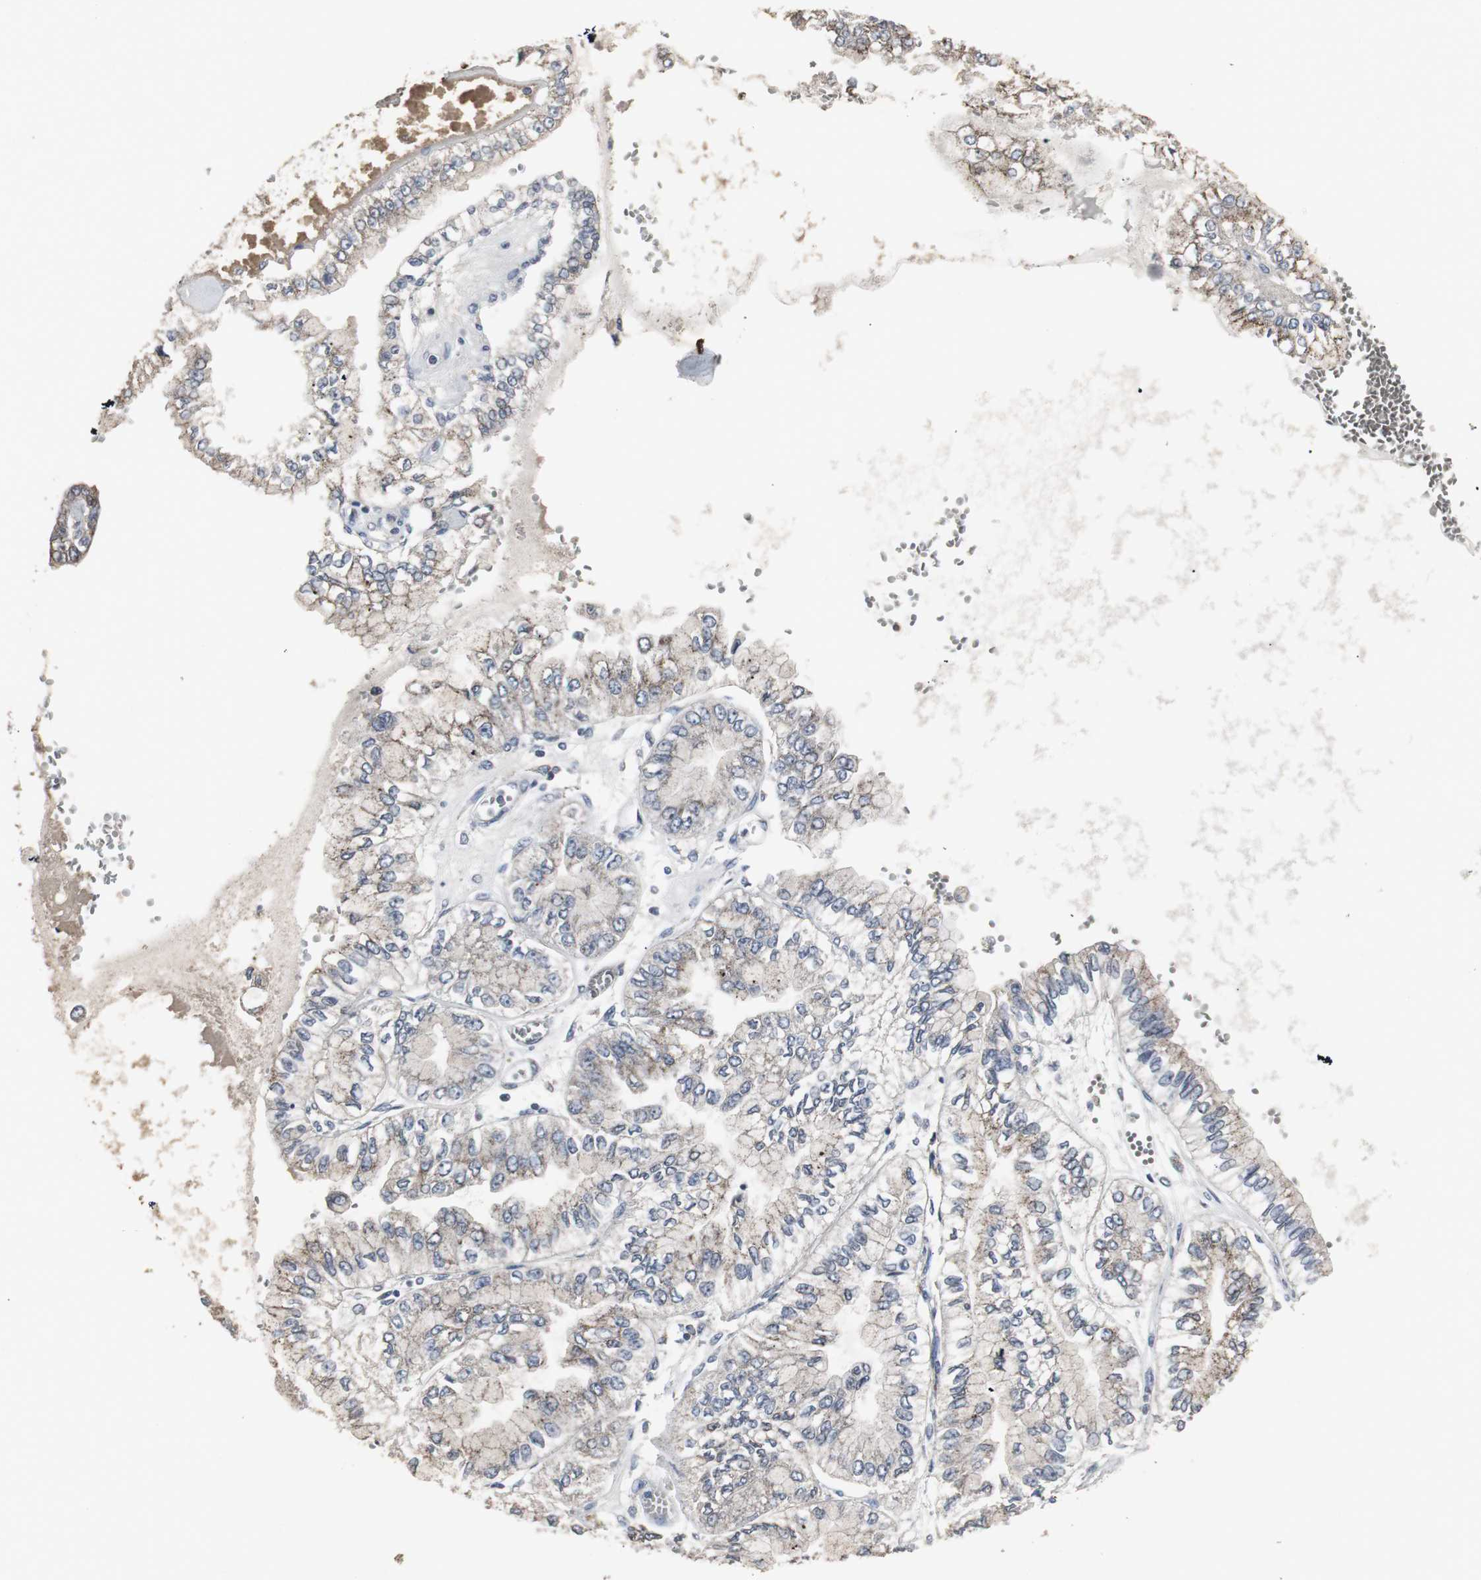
{"staining": {"intensity": "weak", "quantity": ">75%", "location": "cytoplasmic/membranous"}, "tissue": "liver cancer", "cell_type": "Tumor cells", "image_type": "cancer", "snomed": [{"axis": "morphology", "description": "Cholangiocarcinoma"}, {"axis": "topography", "description": "Liver"}], "caption": "Protein staining of liver cancer (cholangiocarcinoma) tissue reveals weak cytoplasmic/membranous expression in approximately >75% of tumor cells. (Brightfield microscopy of DAB IHC at high magnification).", "gene": "ACAA1", "patient": {"sex": "female", "age": 79}}